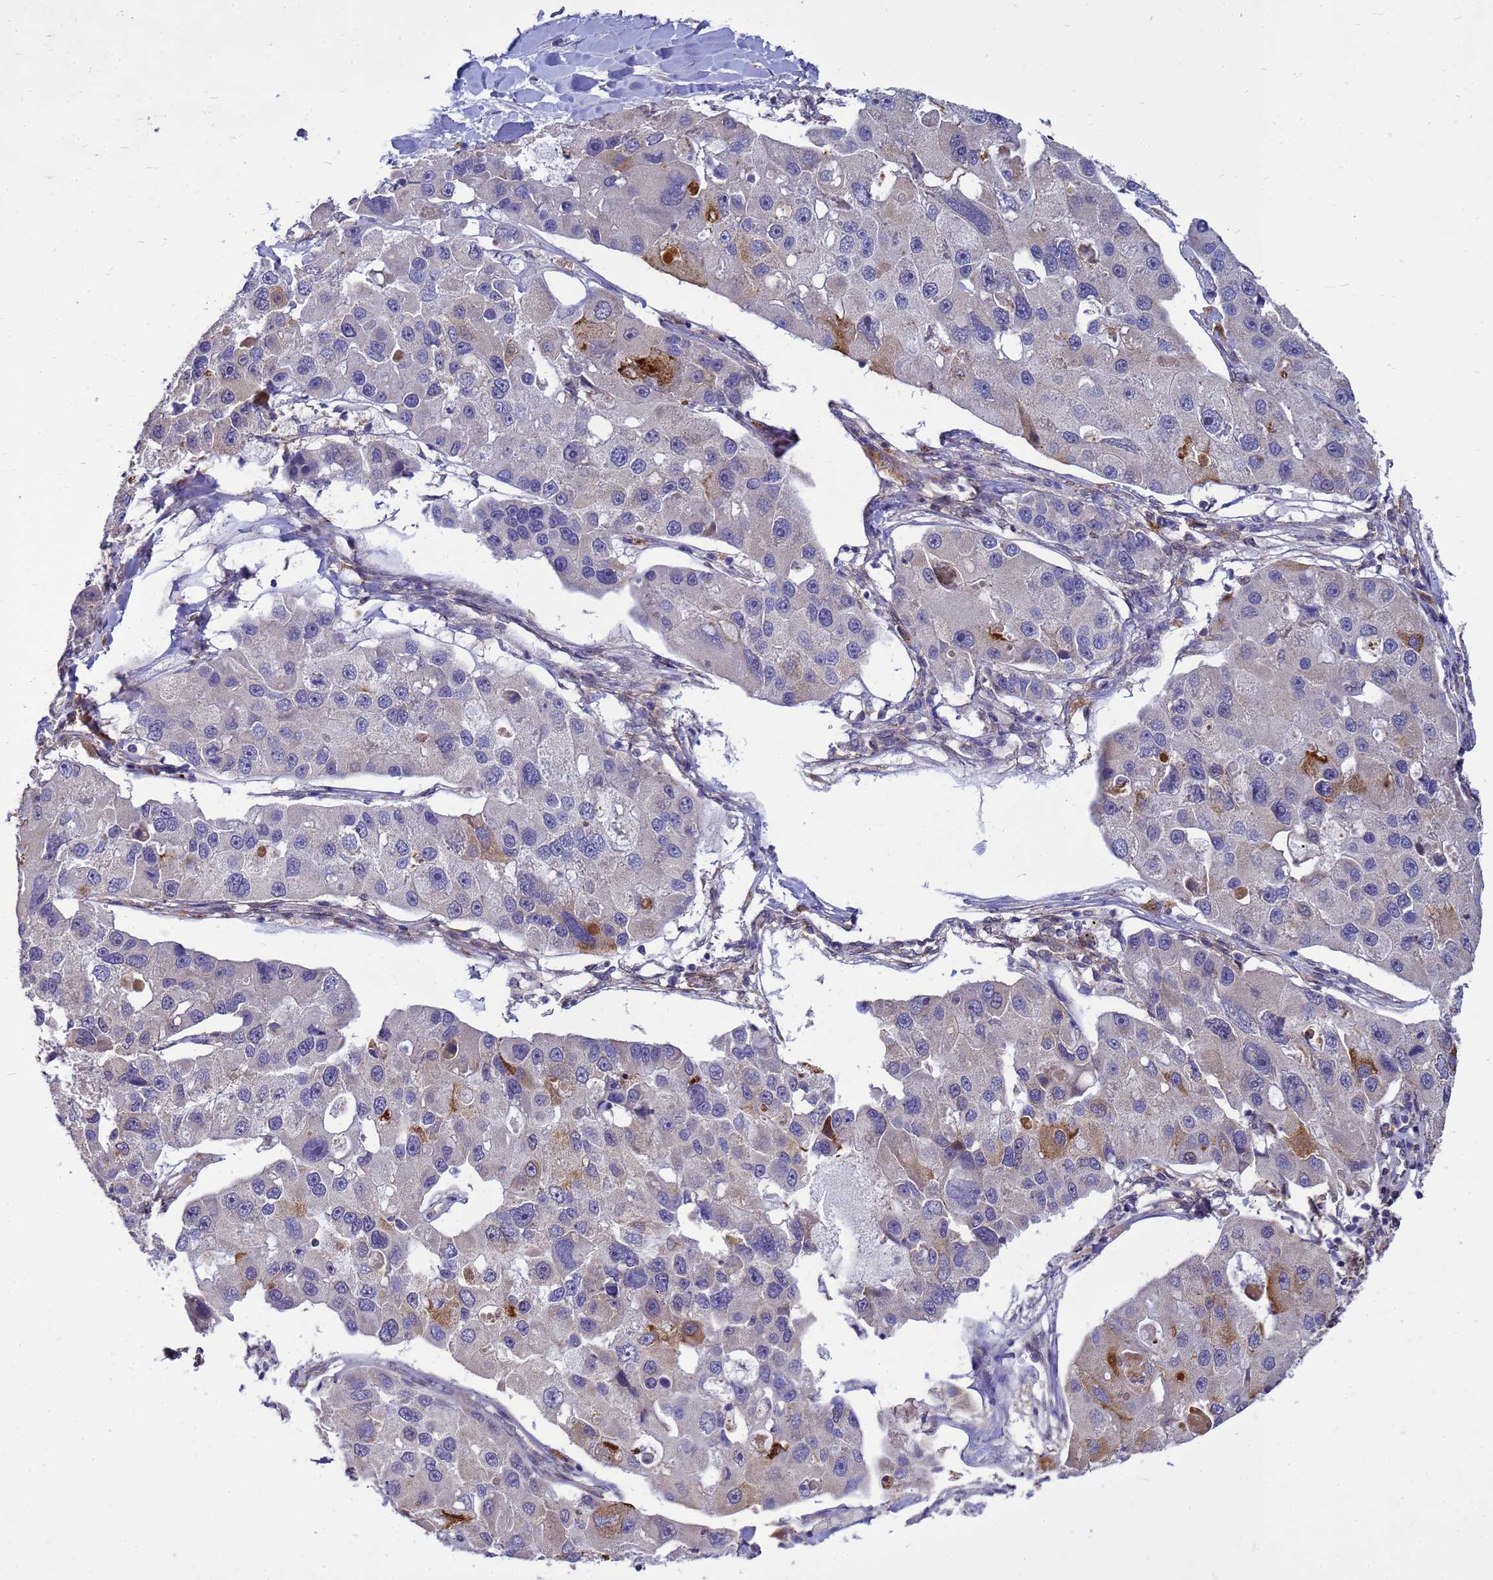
{"staining": {"intensity": "moderate", "quantity": "<25%", "location": "cytoplasmic/membranous"}, "tissue": "lung cancer", "cell_type": "Tumor cells", "image_type": "cancer", "snomed": [{"axis": "morphology", "description": "Adenocarcinoma, NOS"}, {"axis": "topography", "description": "Lung"}], "caption": "A micrograph of human lung cancer stained for a protein displays moderate cytoplasmic/membranous brown staining in tumor cells.", "gene": "EIF4EBP3", "patient": {"sex": "female", "age": 54}}